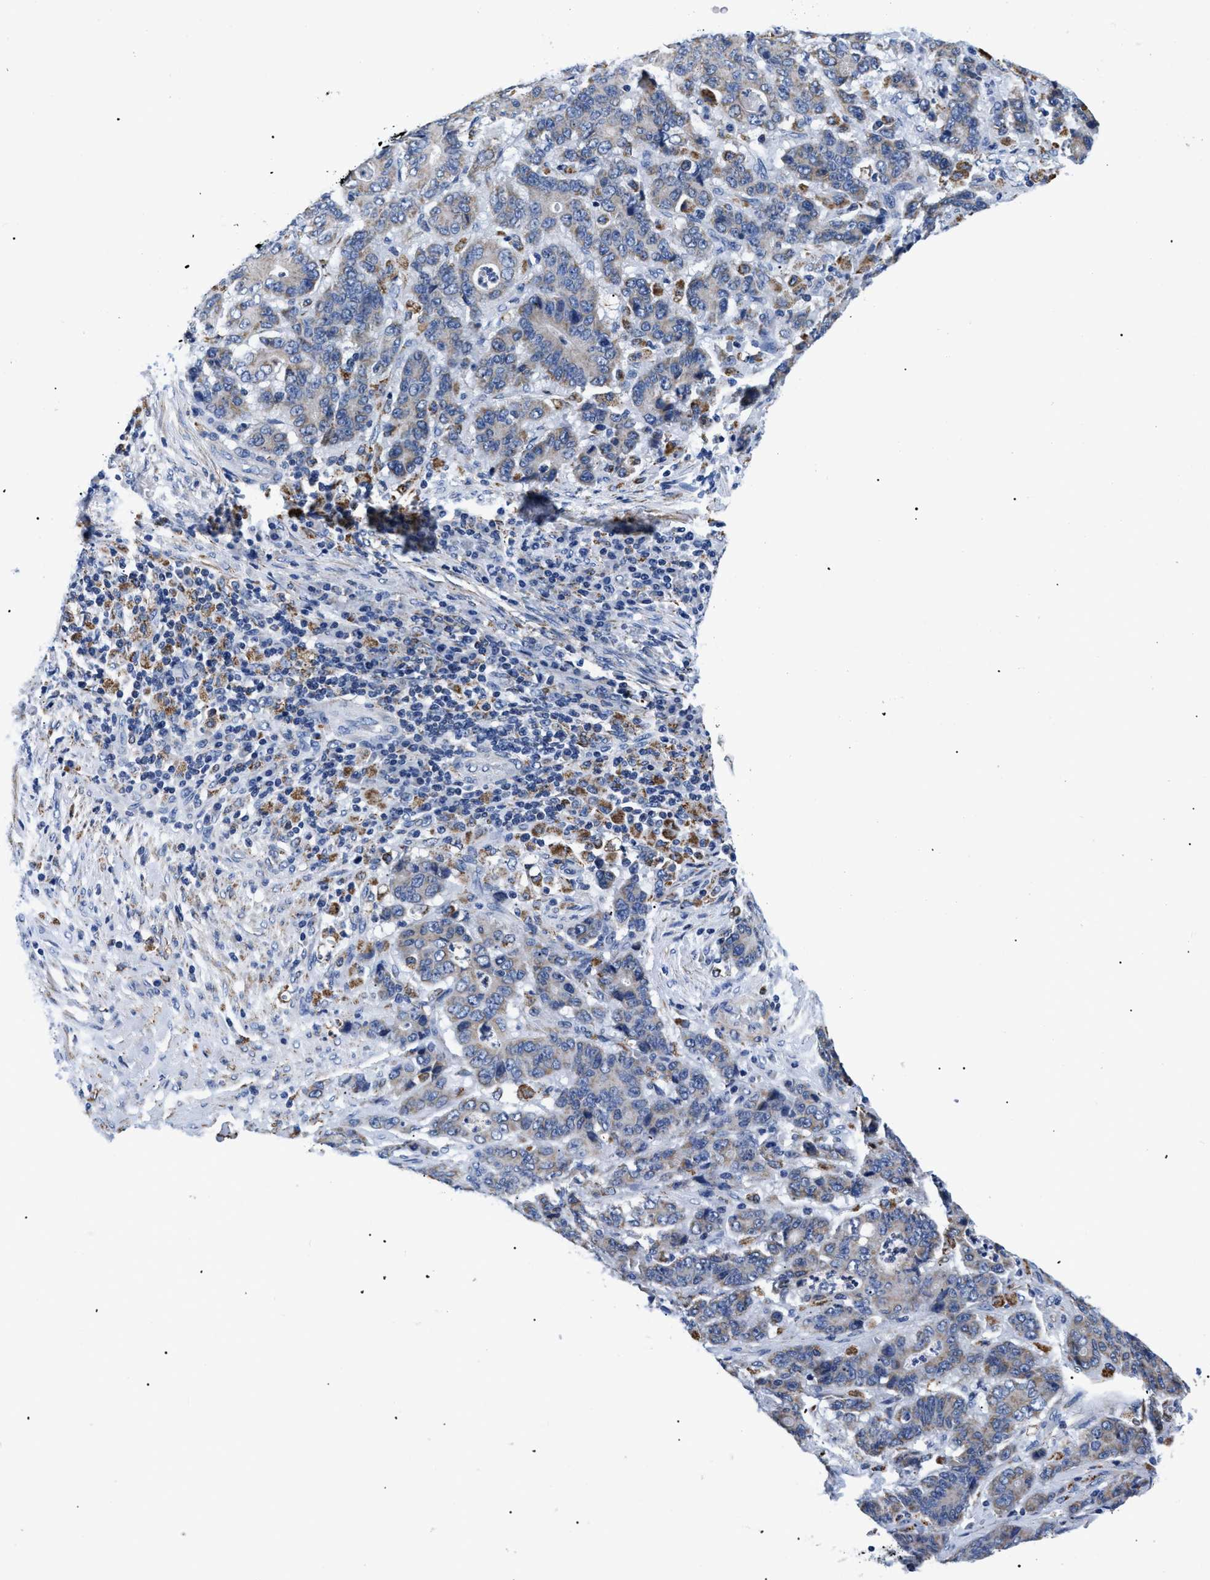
{"staining": {"intensity": "weak", "quantity": "25%-75%", "location": "cytoplasmic/membranous"}, "tissue": "stomach cancer", "cell_type": "Tumor cells", "image_type": "cancer", "snomed": [{"axis": "morphology", "description": "Adenocarcinoma, NOS"}, {"axis": "topography", "description": "Stomach"}], "caption": "Human adenocarcinoma (stomach) stained with a protein marker shows weak staining in tumor cells.", "gene": "GPR149", "patient": {"sex": "female", "age": 73}}